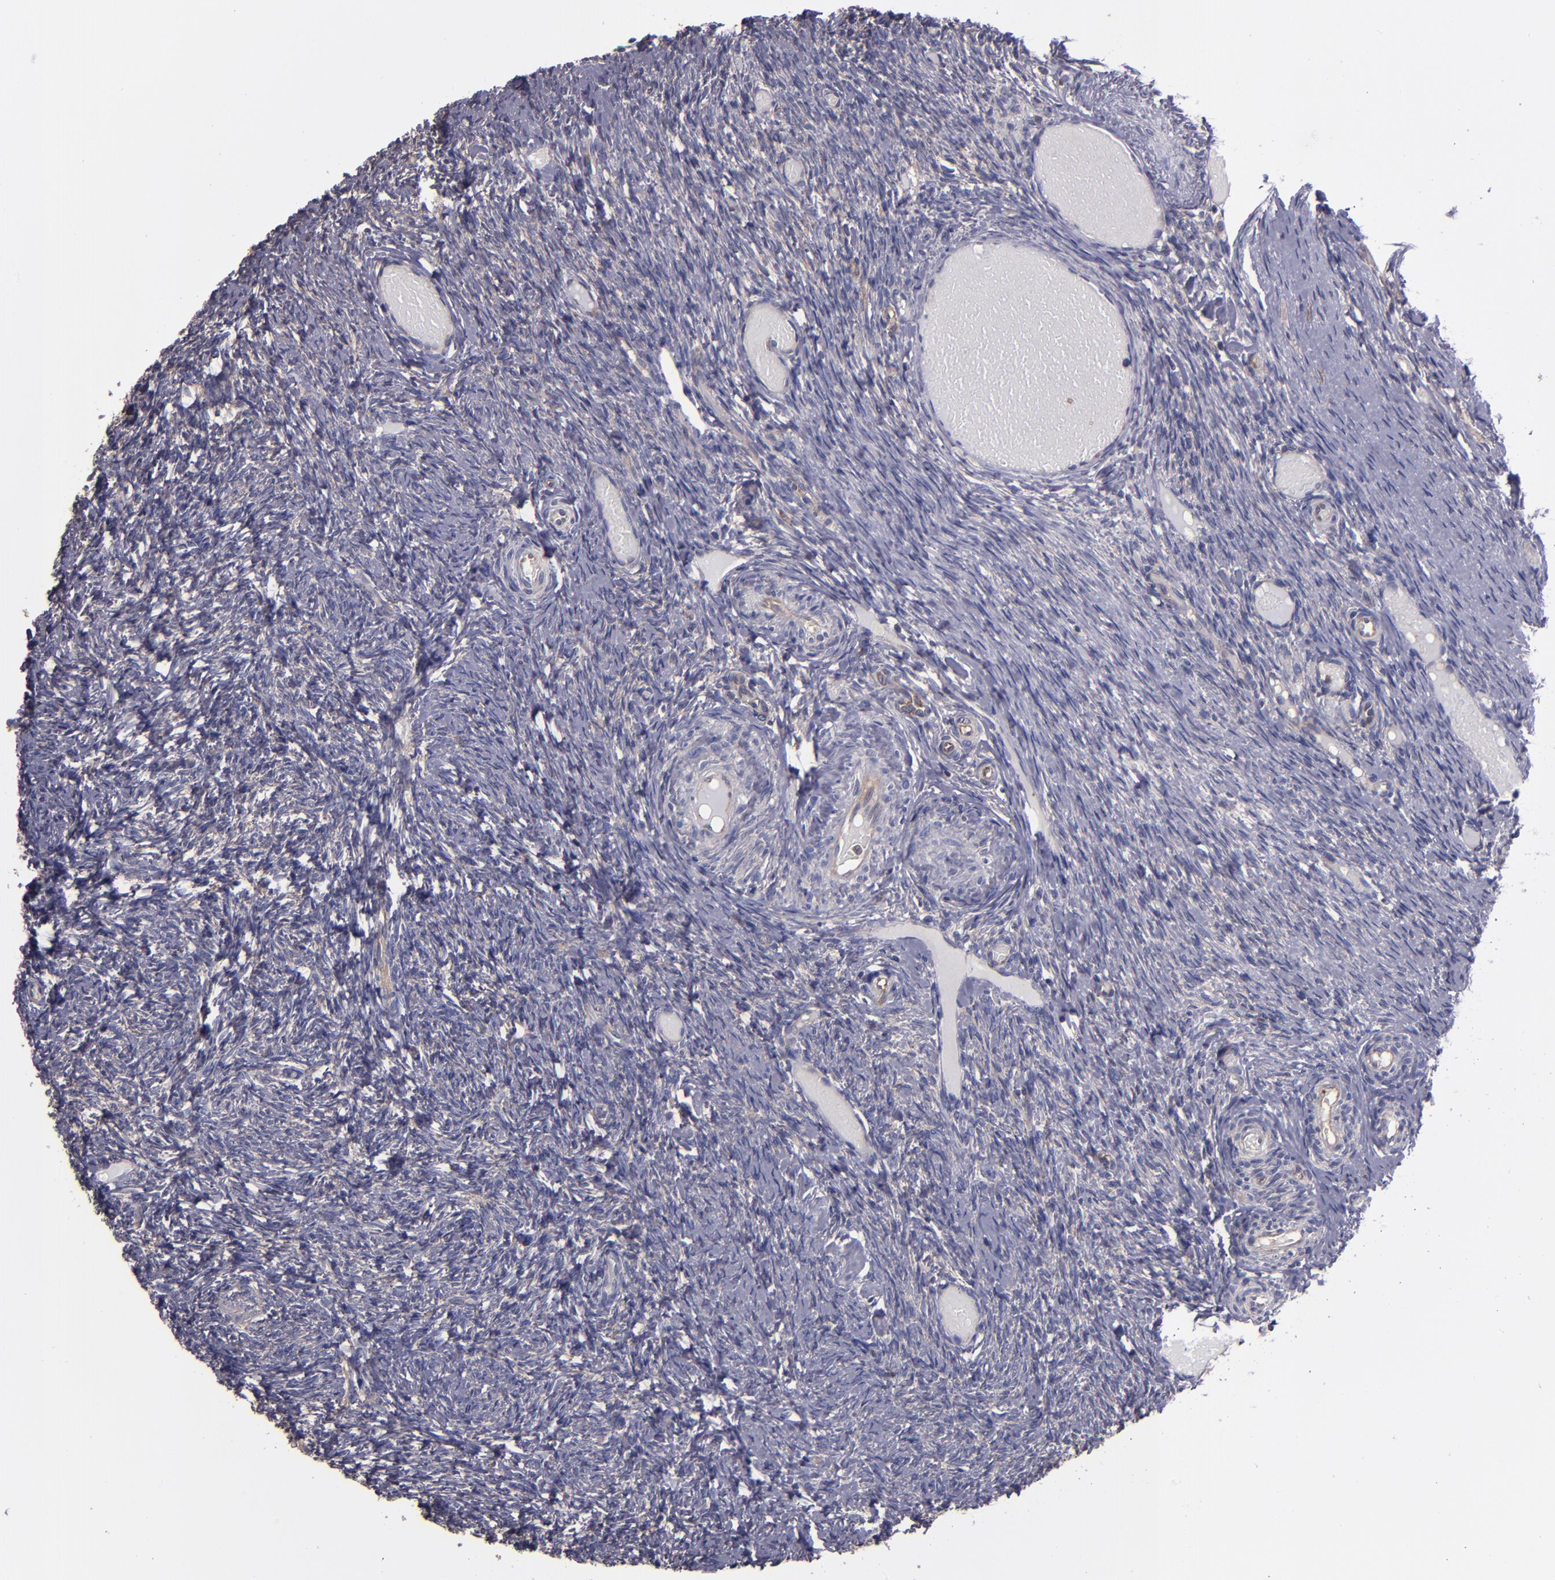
{"staining": {"intensity": "moderate", "quantity": "25%-75%", "location": "cytoplasmic/membranous"}, "tissue": "ovary", "cell_type": "Follicle cells", "image_type": "normal", "snomed": [{"axis": "morphology", "description": "Normal tissue, NOS"}, {"axis": "topography", "description": "Ovary"}], "caption": "Immunohistochemistry (IHC) histopathology image of benign ovary: ovary stained using IHC shows medium levels of moderate protein expression localized specifically in the cytoplasmic/membranous of follicle cells, appearing as a cytoplasmic/membranous brown color.", "gene": "CARS1", "patient": {"sex": "female", "age": 60}}